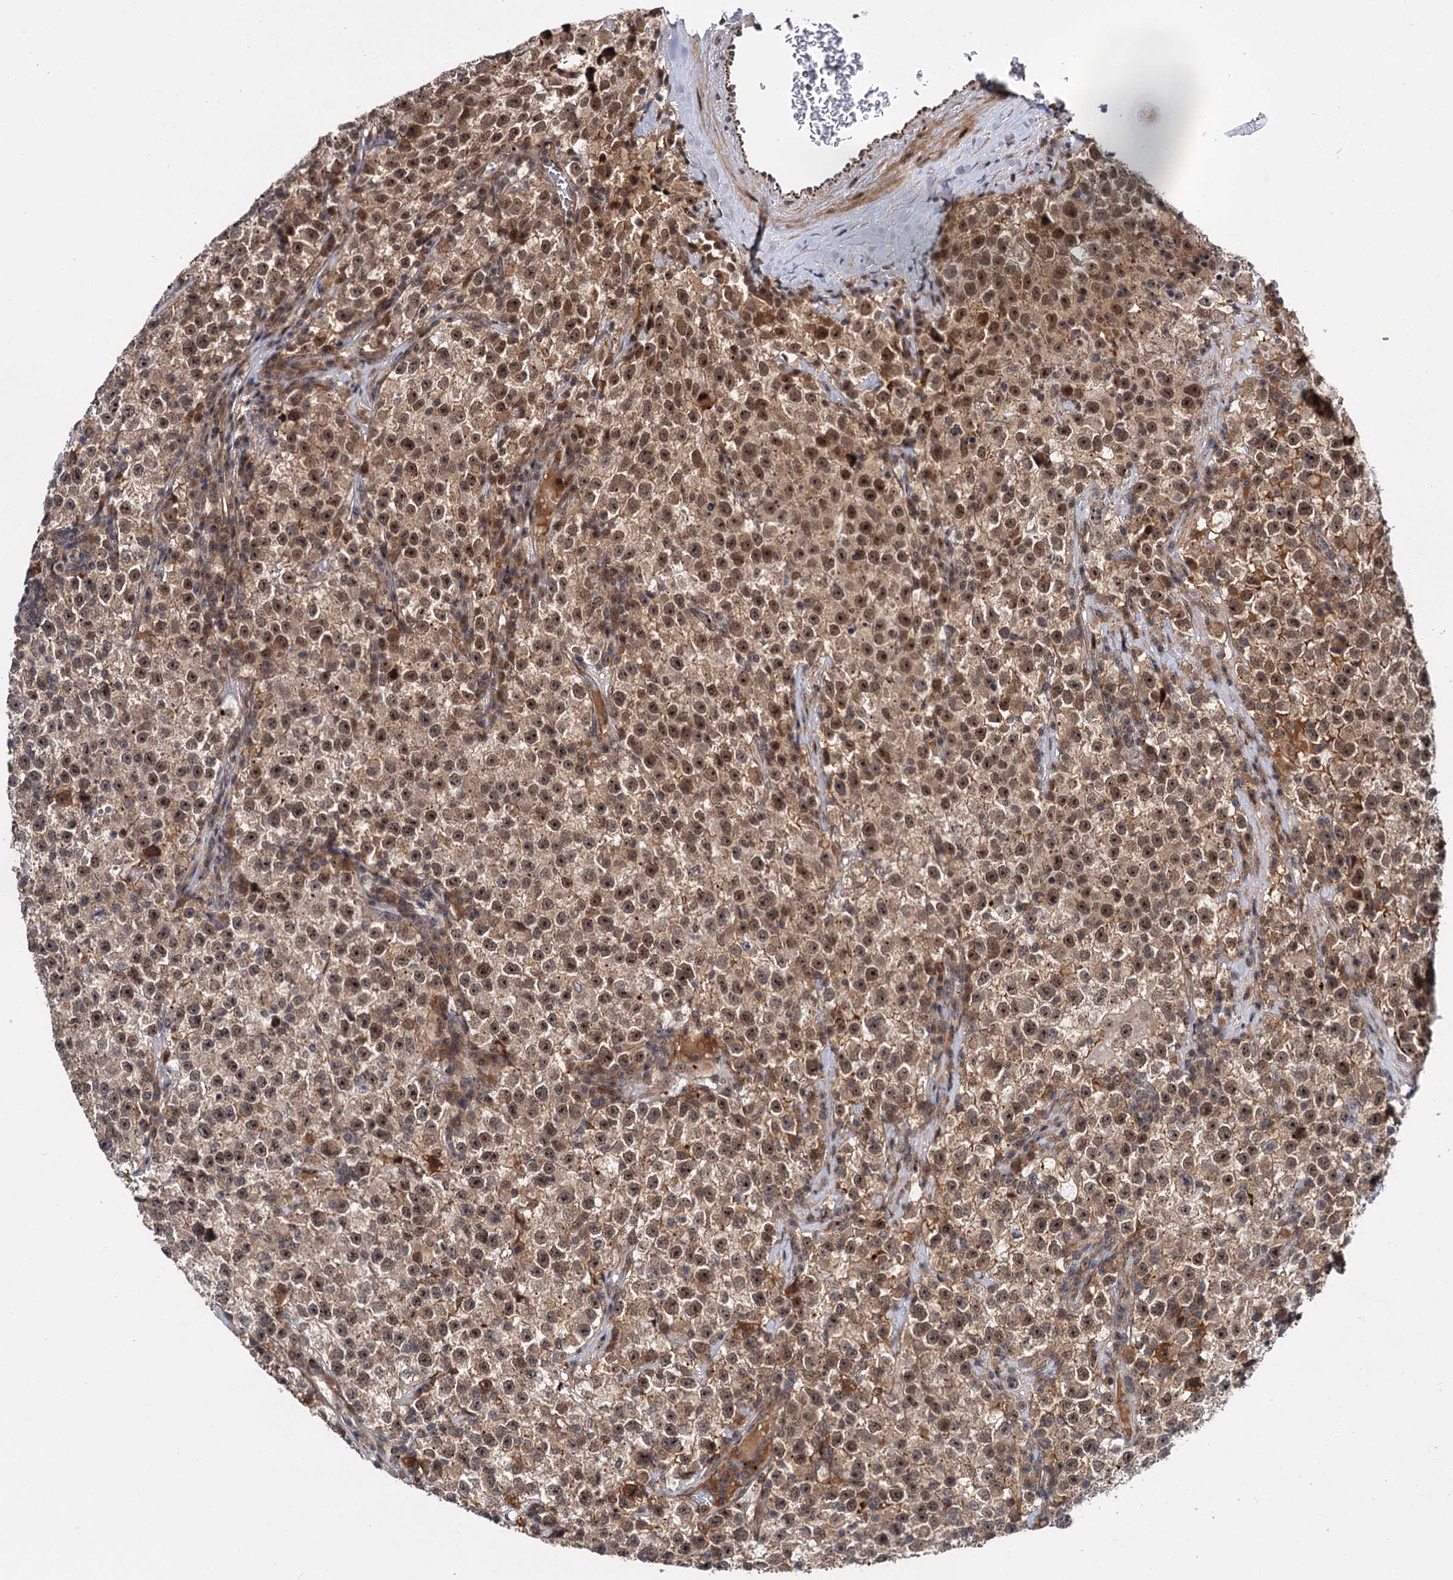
{"staining": {"intensity": "weak", "quantity": ">75%", "location": "cytoplasmic/membranous,nuclear"}, "tissue": "testis cancer", "cell_type": "Tumor cells", "image_type": "cancer", "snomed": [{"axis": "morphology", "description": "Seminoma, NOS"}, {"axis": "topography", "description": "Testis"}], "caption": "This is a histology image of IHC staining of testis seminoma, which shows weak positivity in the cytoplasmic/membranous and nuclear of tumor cells.", "gene": "MBD6", "patient": {"sex": "male", "age": 22}}